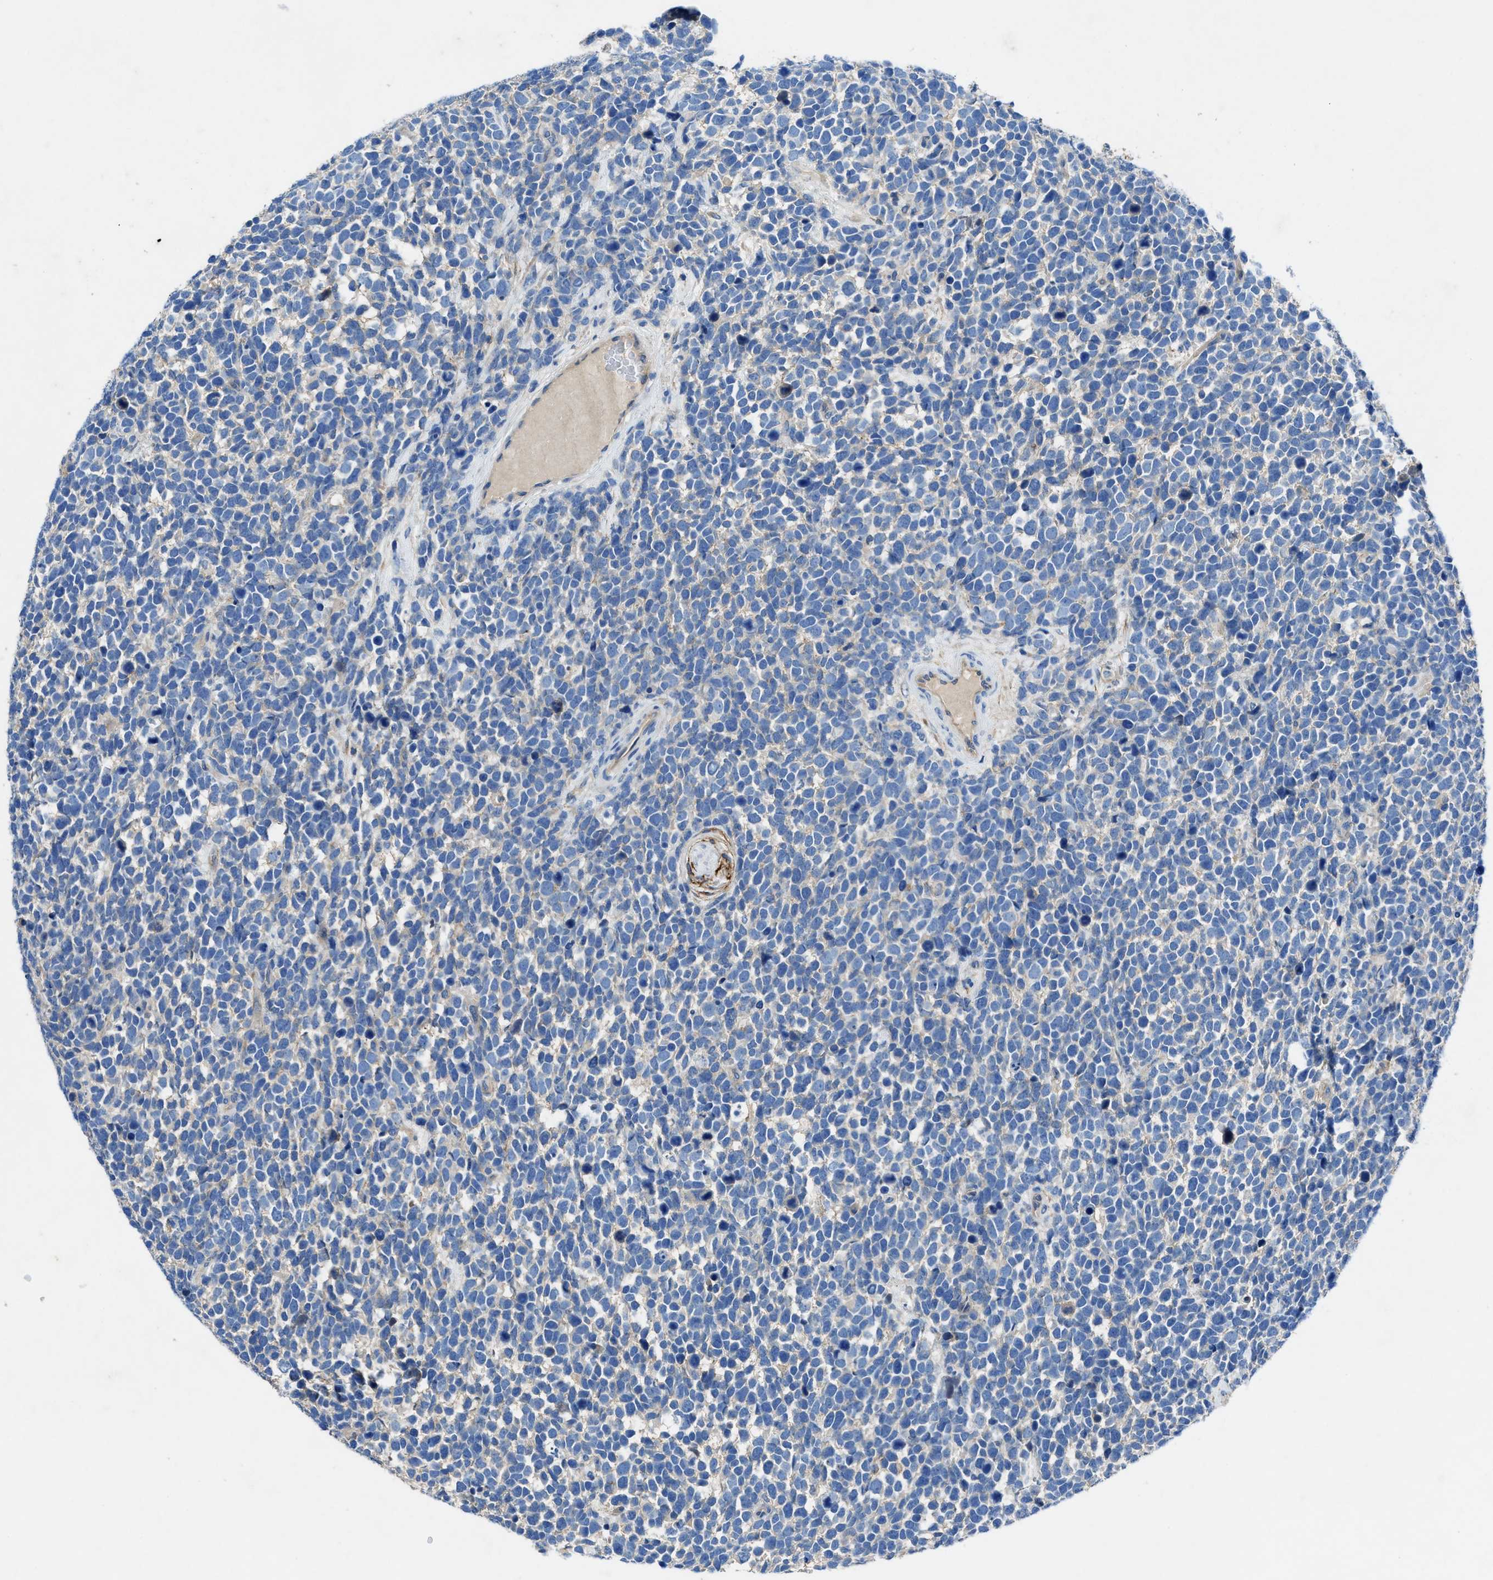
{"staining": {"intensity": "negative", "quantity": "none", "location": "none"}, "tissue": "urothelial cancer", "cell_type": "Tumor cells", "image_type": "cancer", "snomed": [{"axis": "morphology", "description": "Urothelial carcinoma, High grade"}, {"axis": "topography", "description": "Urinary bladder"}], "caption": "DAB immunohistochemical staining of human urothelial carcinoma (high-grade) exhibits no significant expression in tumor cells.", "gene": "PTGFRN", "patient": {"sex": "female", "age": 82}}